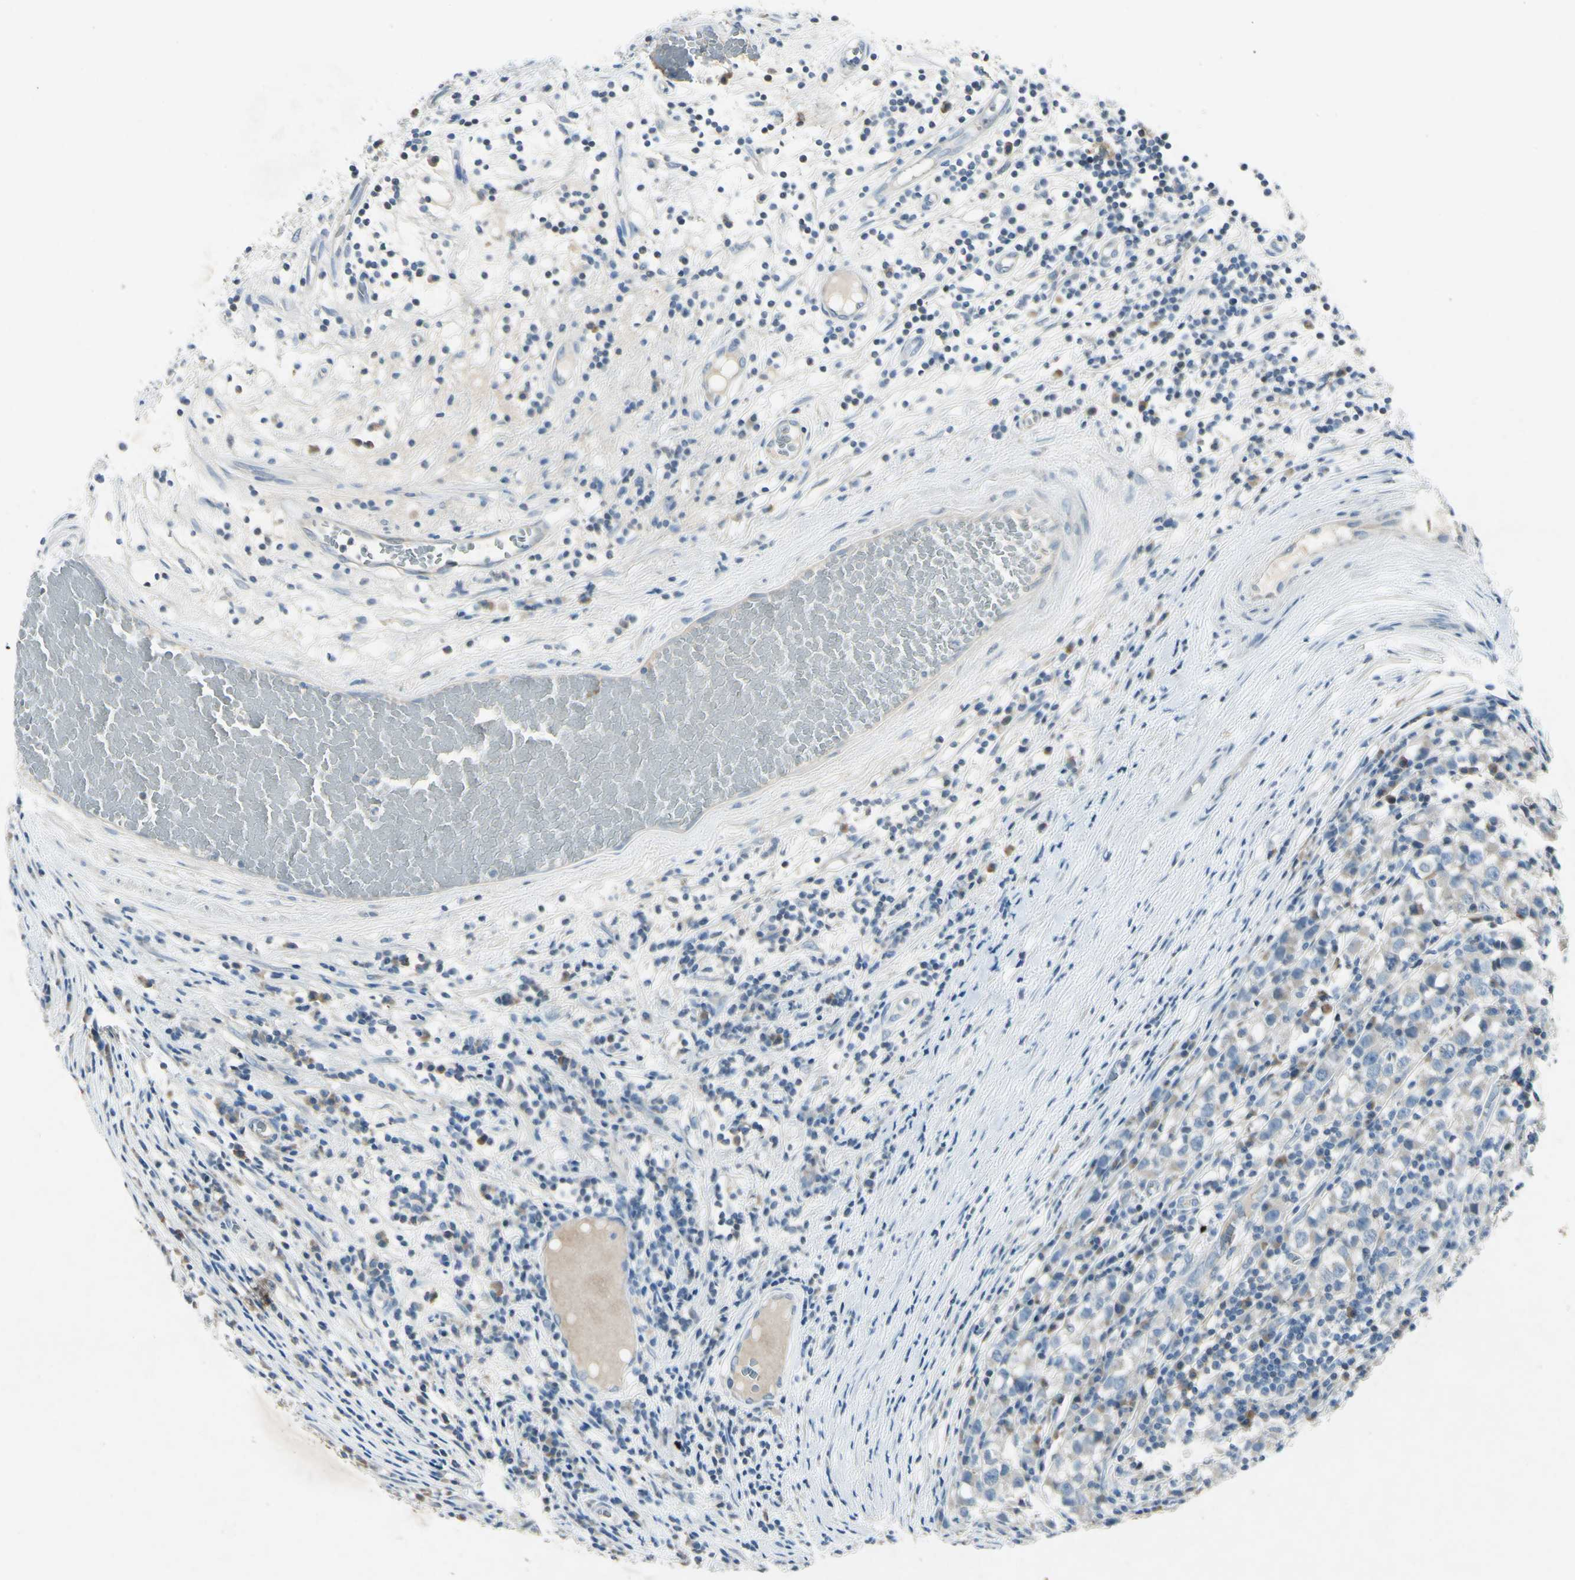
{"staining": {"intensity": "negative", "quantity": "none", "location": "none"}, "tissue": "testis cancer", "cell_type": "Tumor cells", "image_type": "cancer", "snomed": [{"axis": "morphology", "description": "Seminoma, NOS"}, {"axis": "topography", "description": "Testis"}], "caption": "A histopathology image of testis seminoma stained for a protein exhibits no brown staining in tumor cells.", "gene": "SNAP91", "patient": {"sex": "male", "age": 65}}